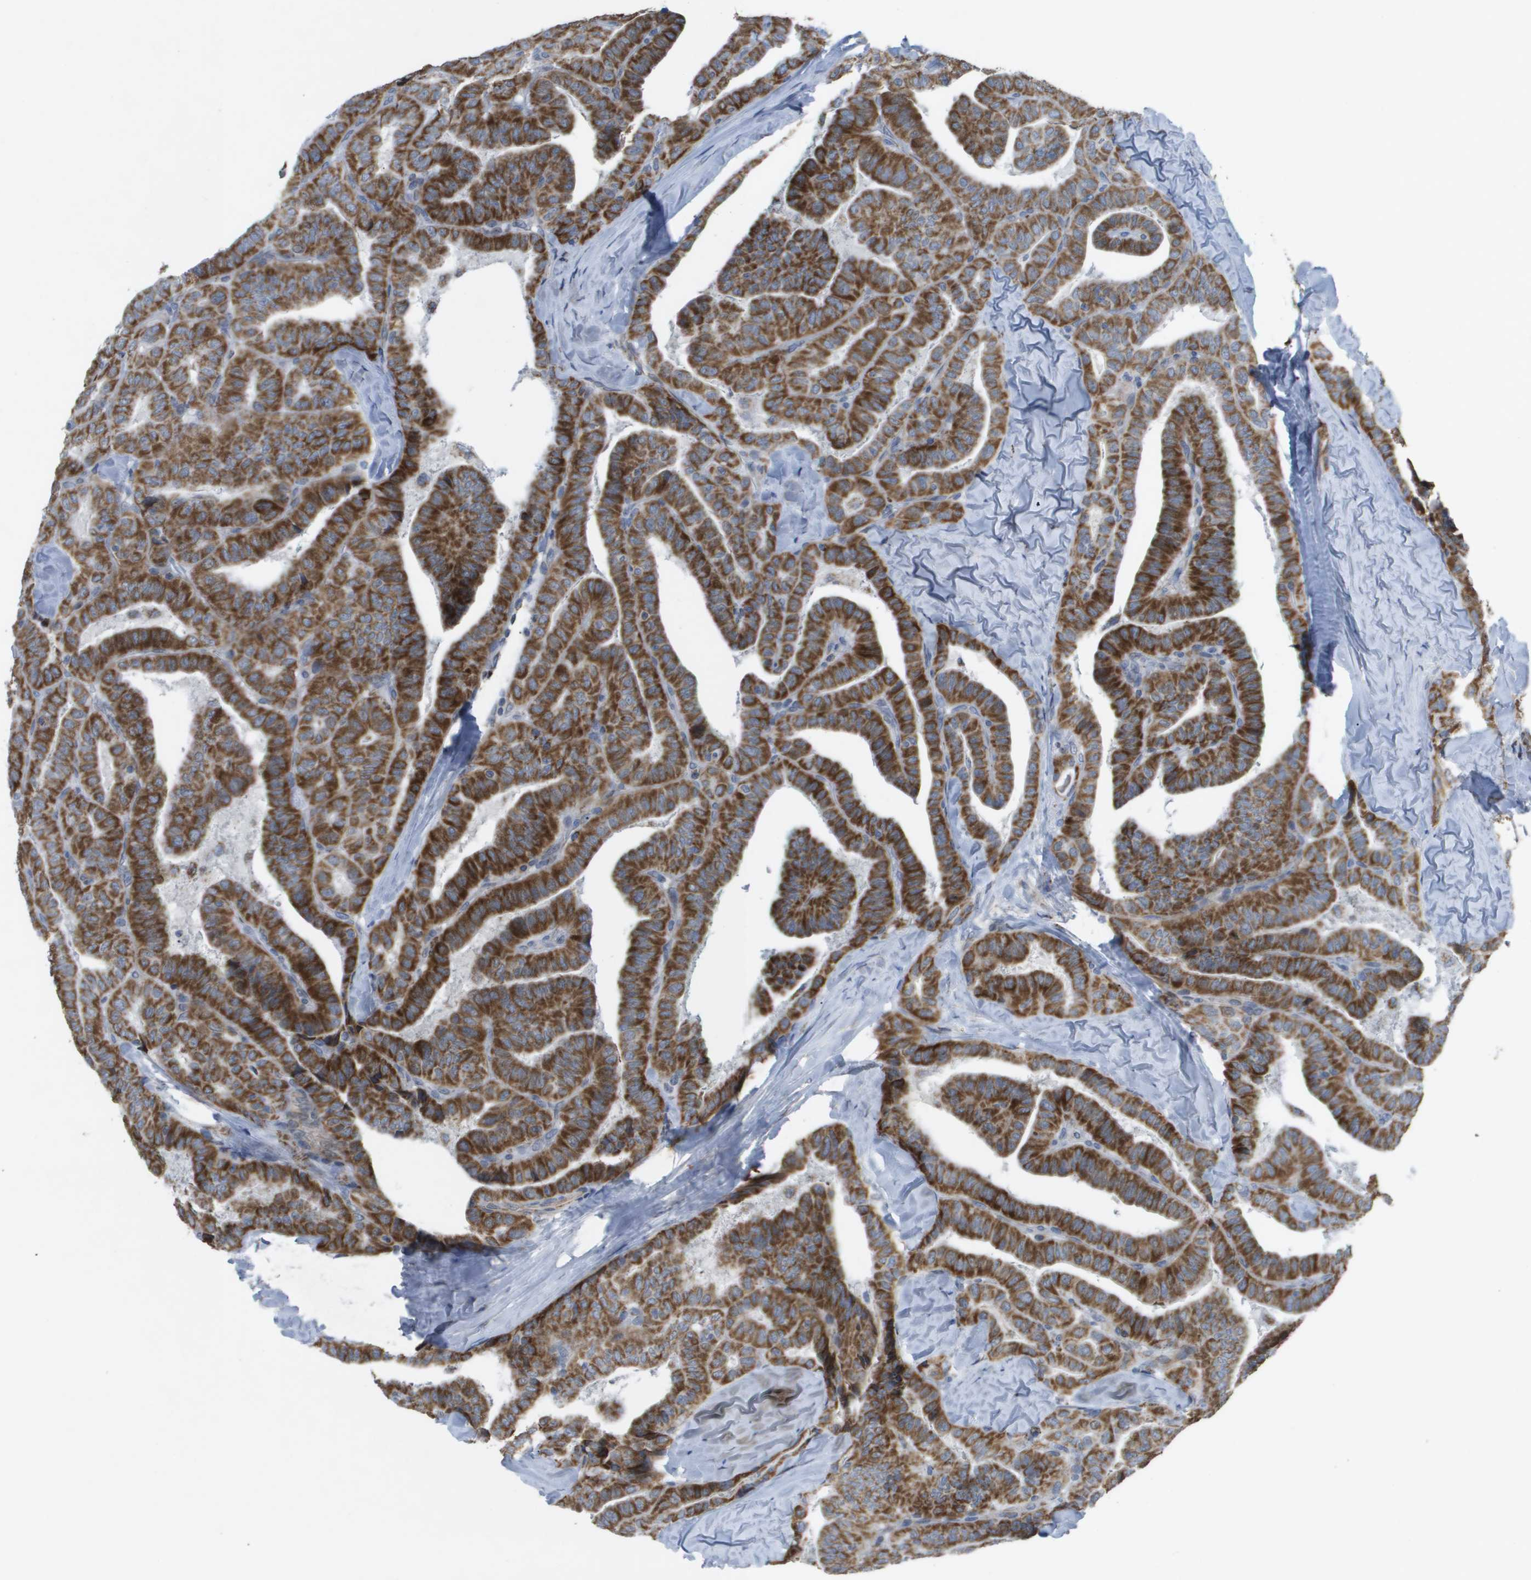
{"staining": {"intensity": "strong", "quantity": ">75%", "location": "cytoplasmic/membranous"}, "tissue": "thyroid cancer", "cell_type": "Tumor cells", "image_type": "cancer", "snomed": [{"axis": "morphology", "description": "Papillary adenocarcinoma, NOS"}, {"axis": "topography", "description": "Thyroid gland"}], "caption": "Immunohistochemical staining of human papillary adenocarcinoma (thyroid) shows strong cytoplasmic/membranous protein expression in approximately >75% of tumor cells.", "gene": "TMEM223", "patient": {"sex": "male", "age": 77}}